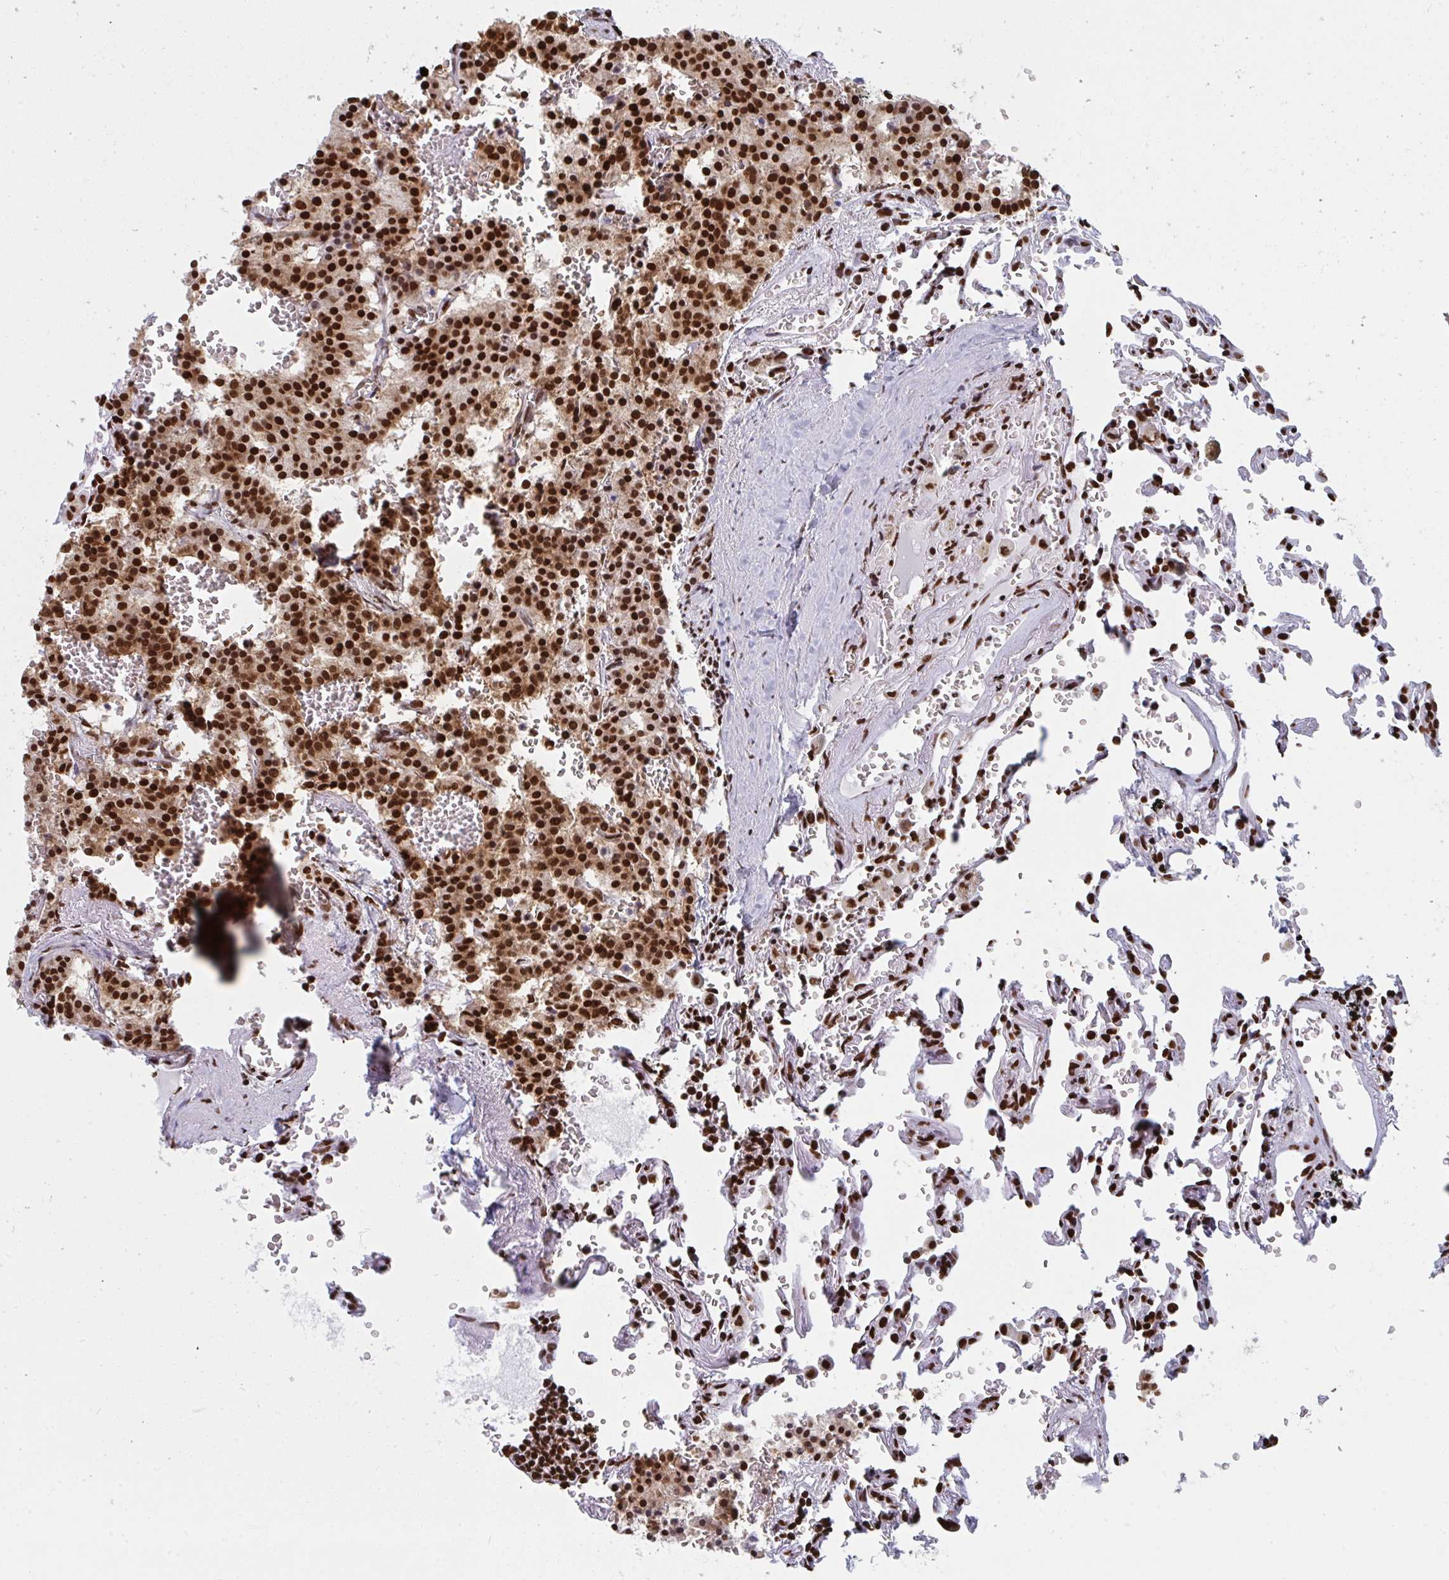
{"staining": {"intensity": "strong", "quantity": ">75%", "location": "cytoplasmic/membranous,nuclear"}, "tissue": "carcinoid", "cell_type": "Tumor cells", "image_type": "cancer", "snomed": [{"axis": "morphology", "description": "Carcinoid, malignant, NOS"}, {"axis": "topography", "description": "Lung"}], "caption": "Immunohistochemical staining of human carcinoid displays high levels of strong cytoplasmic/membranous and nuclear protein positivity in about >75% of tumor cells.", "gene": "GAR1", "patient": {"sex": "male", "age": 70}}